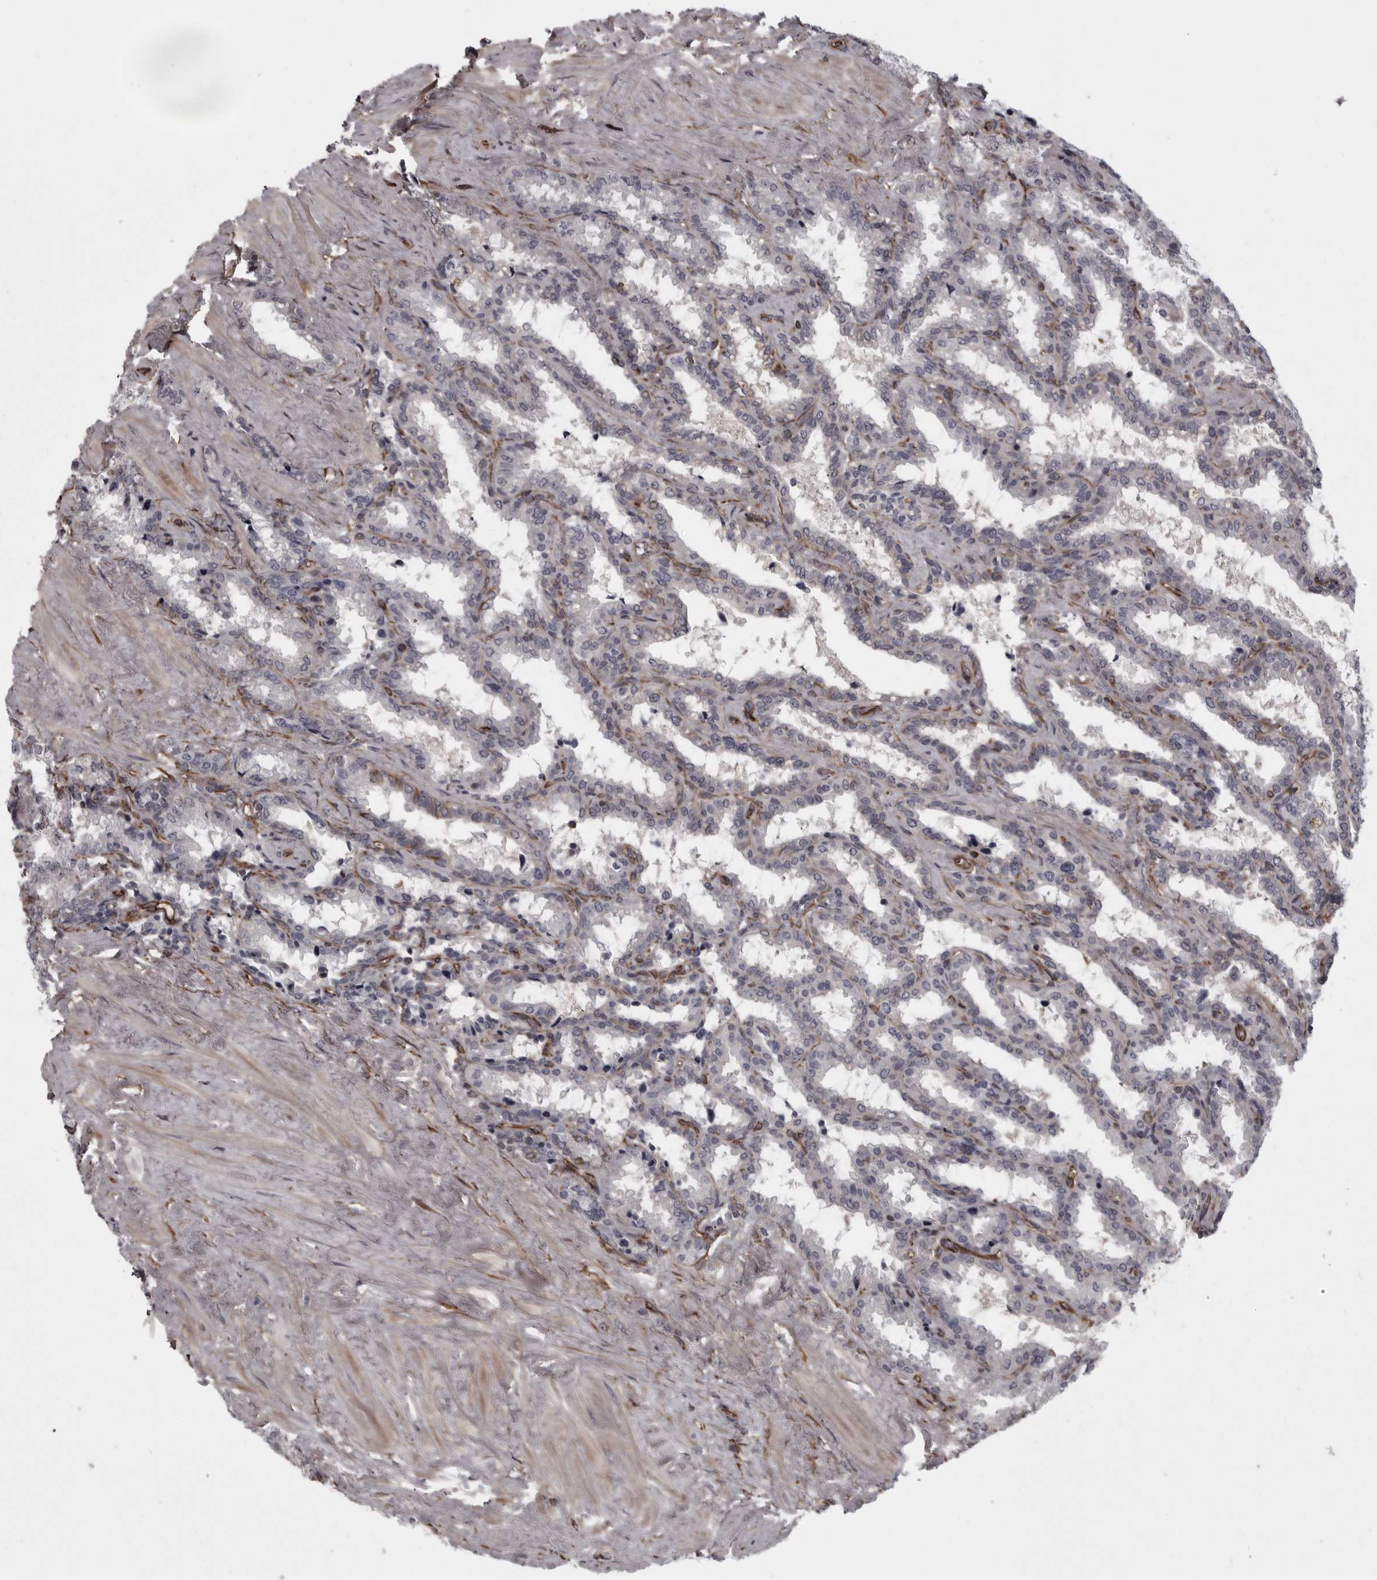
{"staining": {"intensity": "negative", "quantity": "none", "location": "none"}, "tissue": "seminal vesicle", "cell_type": "Glandular cells", "image_type": "normal", "snomed": [{"axis": "morphology", "description": "Normal tissue, NOS"}, {"axis": "topography", "description": "Seminal veicle"}], "caption": "IHC histopathology image of benign seminal vesicle: seminal vesicle stained with DAB (3,3'-diaminobenzidine) exhibits no significant protein staining in glandular cells. (Brightfield microscopy of DAB immunohistochemistry at high magnification).", "gene": "FAAP100", "patient": {"sex": "male", "age": 46}}